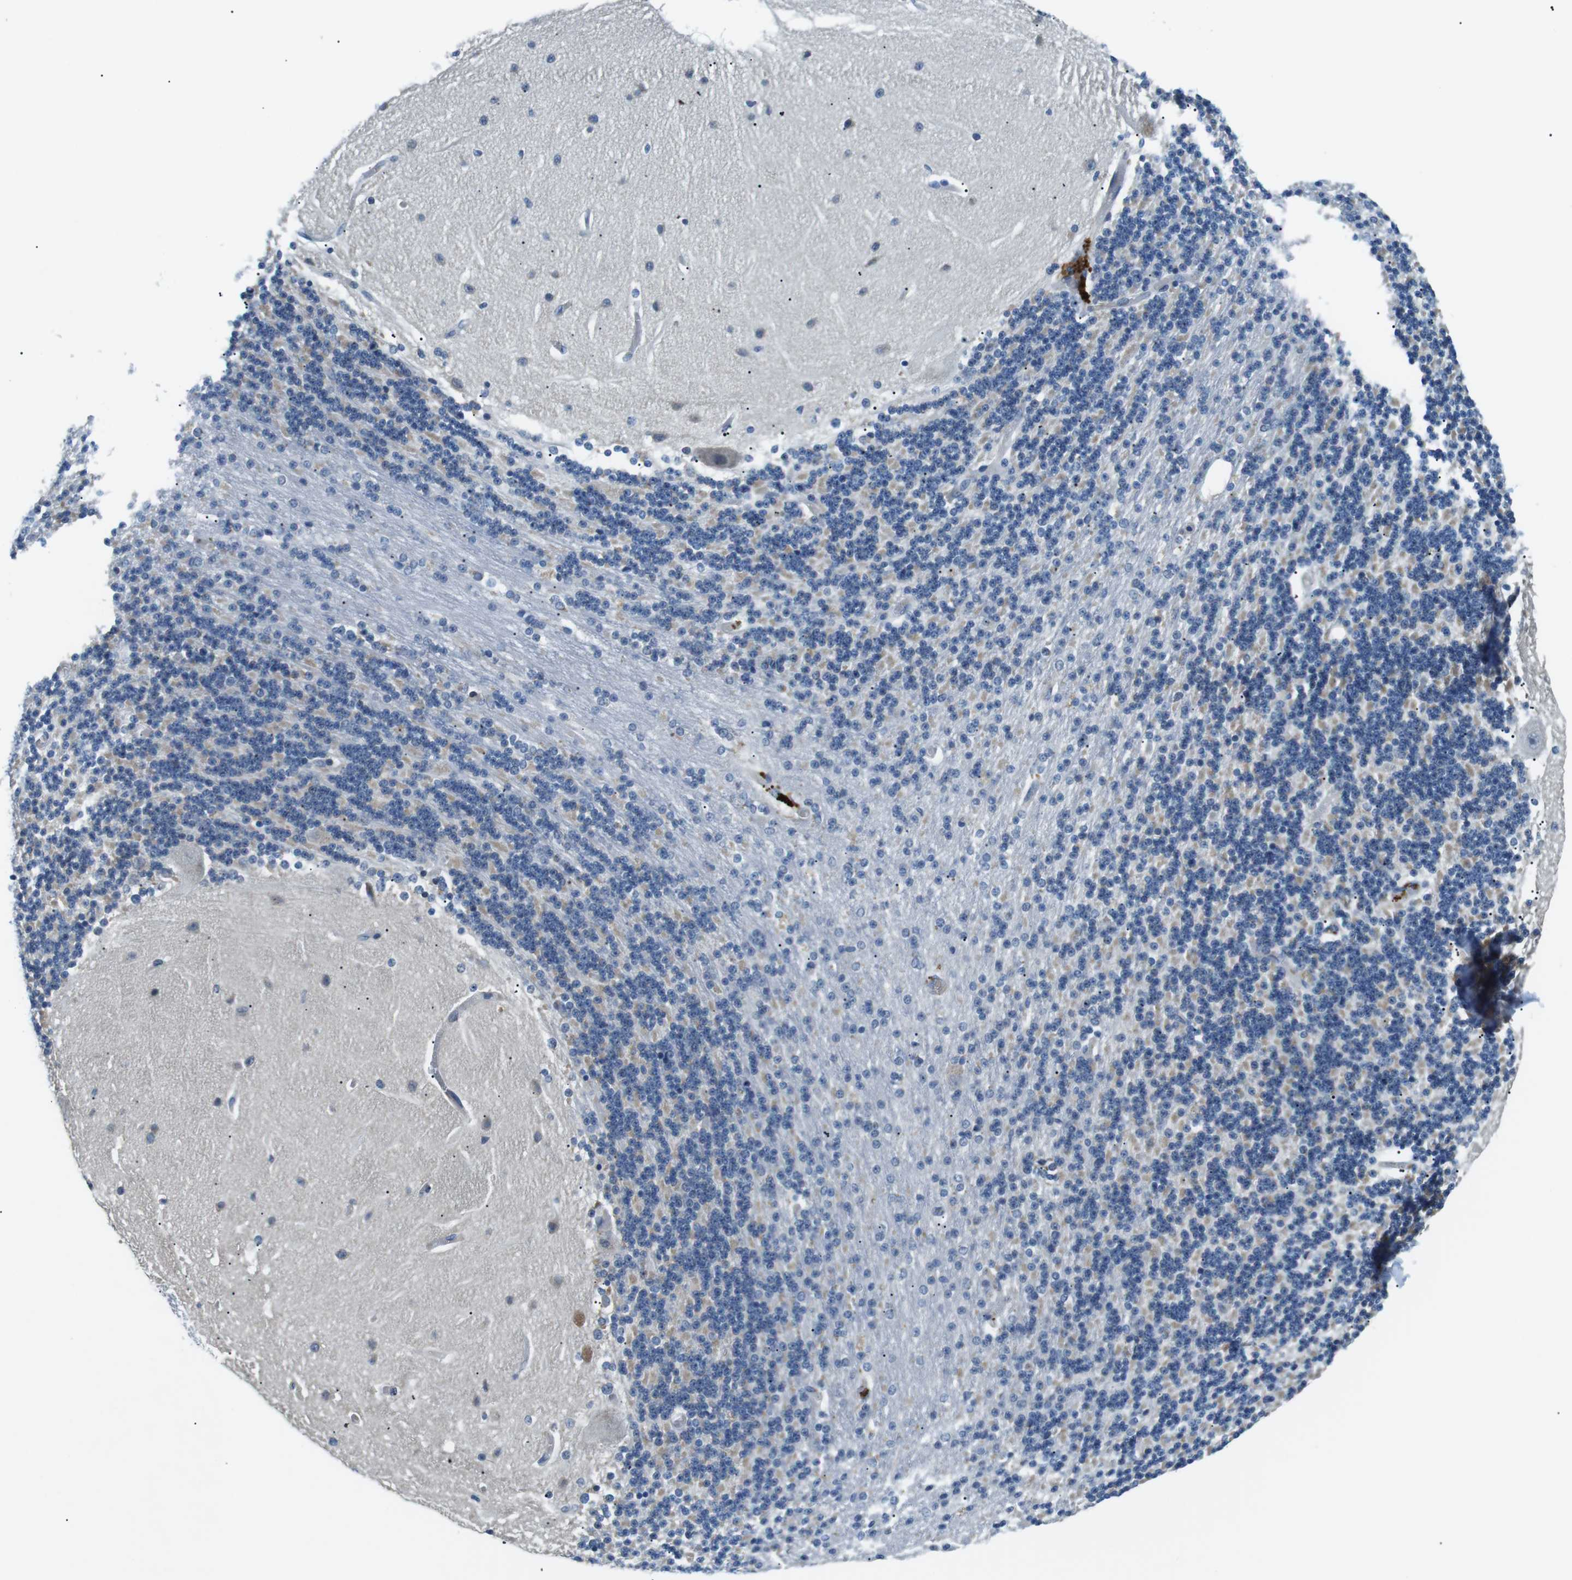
{"staining": {"intensity": "weak", "quantity": "<25%", "location": "cytoplasmic/membranous"}, "tissue": "cerebellum", "cell_type": "Cells in granular layer", "image_type": "normal", "snomed": [{"axis": "morphology", "description": "Normal tissue, NOS"}, {"axis": "topography", "description": "Cerebellum"}], "caption": "IHC of unremarkable human cerebellum exhibits no staining in cells in granular layer.", "gene": "WSCD1", "patient": {"sex": "female", "age": 54}}